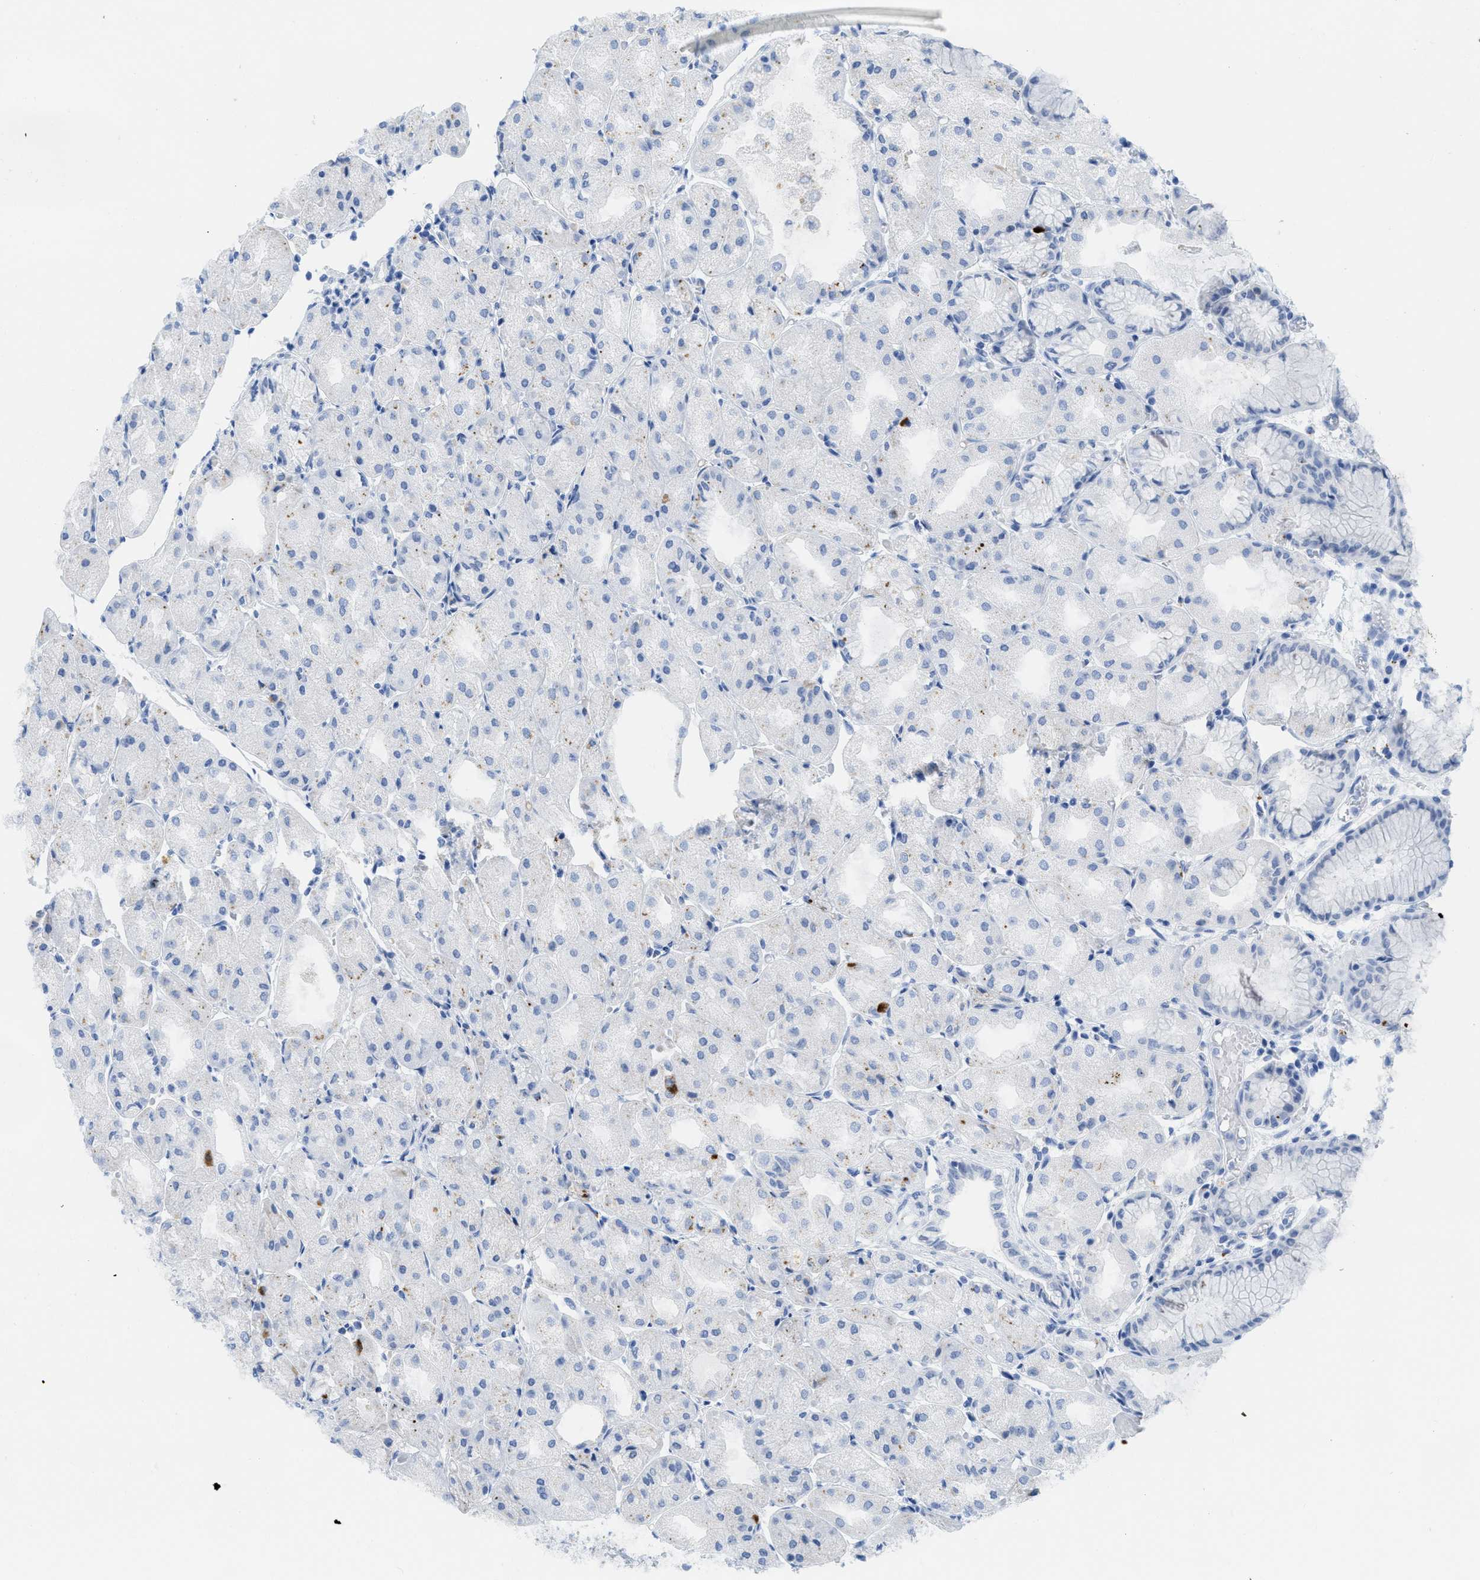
{"staining": {"intensity": "negative", "quantity": "none", "location": "none"}, "tissue": "stomach", "cell_type": "Glandular cells", "image_type": "normal", "snomed": [{"axis": "morphology", "description": "Normal tissue, NOS"}, {"axis": "topography", "description": "Stomach, upper"}], "caption": "A high-resolution micrograph shows immunohistochemistry staining of normal stomach, which displays no significant positivity in glandular cells.", "gene": "WDR4", "patient": {"sex": "male", "age": 72}}